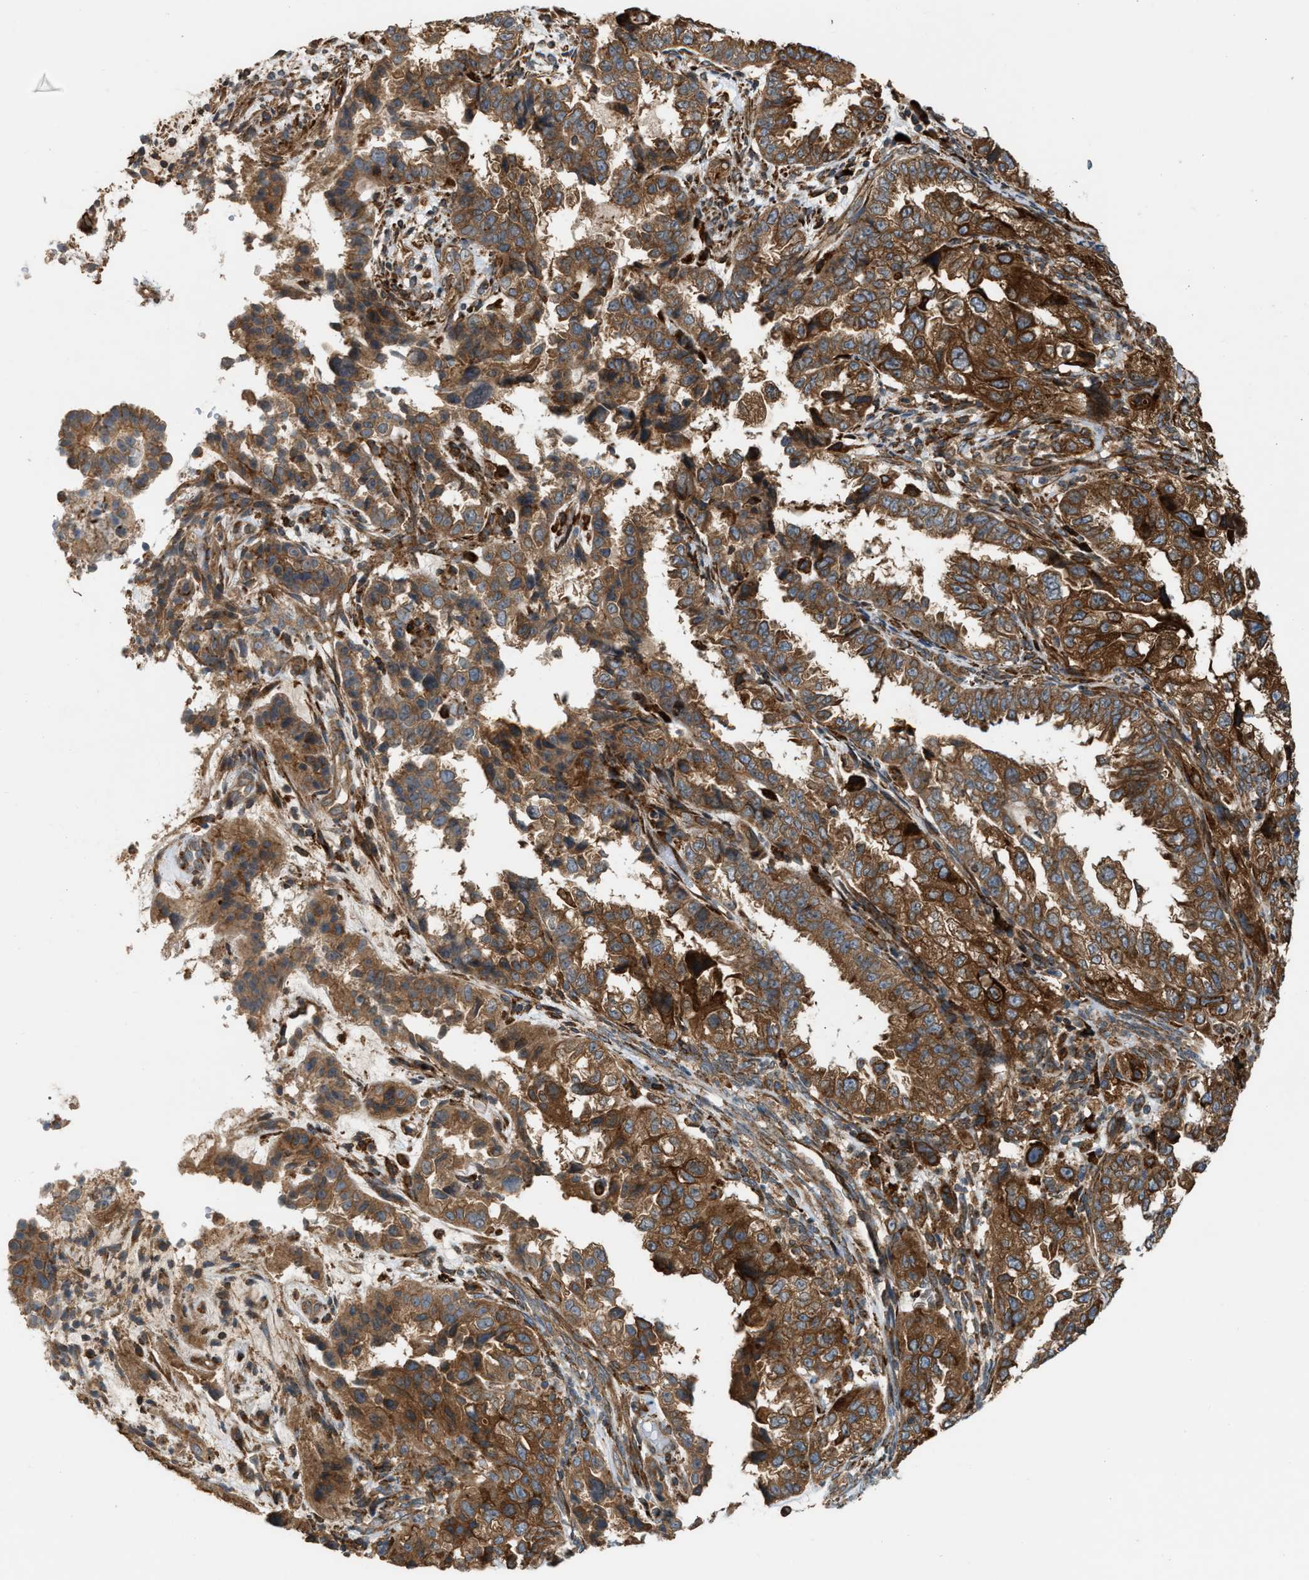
{"staining": {"intensity": "strong", "quantity": ">75%", "location": "cytoplasmic/membranous"}, "tissue": "endometrial cancer", "cell_type": "Tumor cells", "image_type": "cancer", "snomed": [{"axis": "morphology", "description": "Adenocarcinoma, NOS"}, {"axis": "topography", "description": "Endometrium"}], "caption": "Immunohistochemical staining of adenocarcinoma (endometrial) demonstrates high levels of strong cytoplasmic/membranous positivity in approximately >75% of tumor cells.", "gene": "BAIAP2L1", "patient": {"sex": "female", "age": 85}}